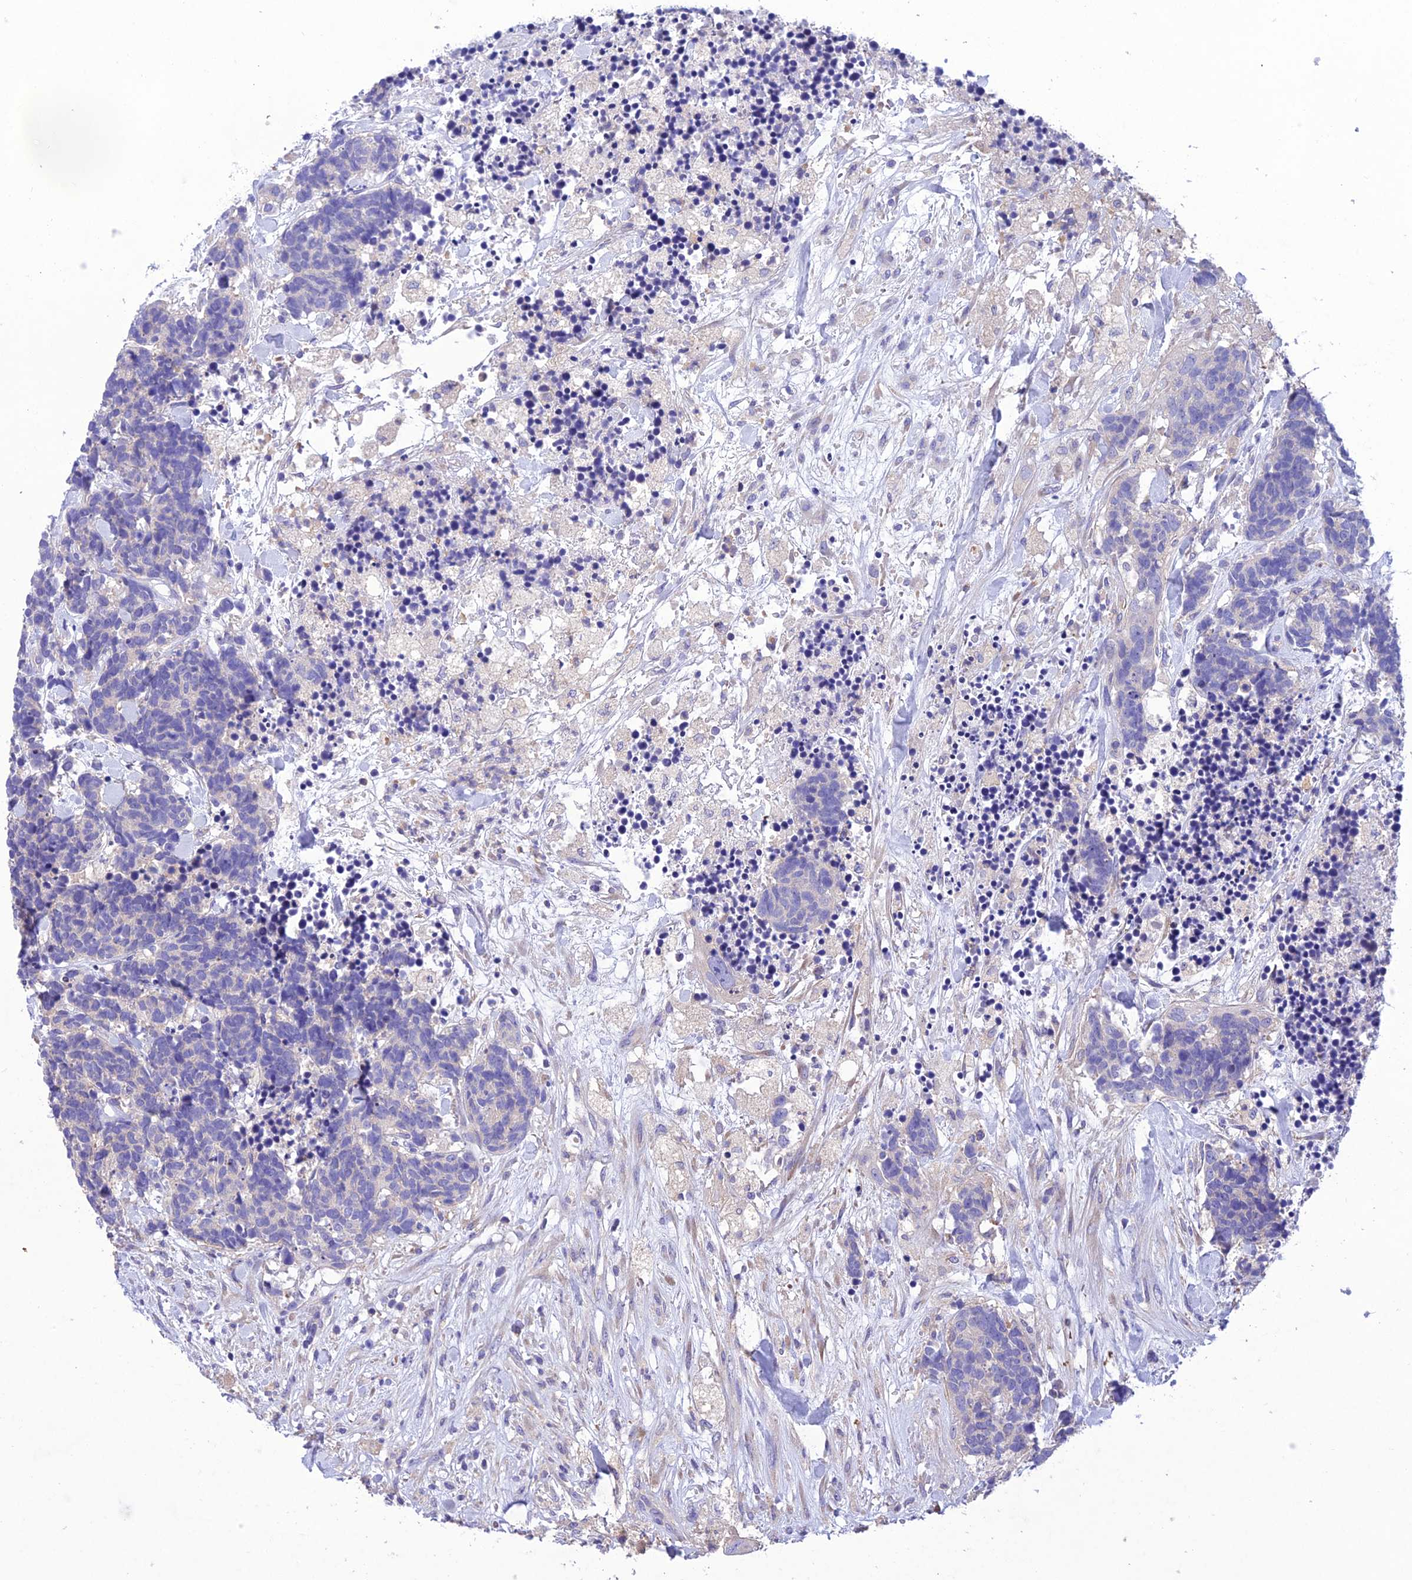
{"staining": {"intensity": "negative", "quantity": "none", "location": "none"}, "tissue": "carcinoid", "cell_type": "Tumor cells", "image_type": "cancer", "snomed": [{"axis": "morphology", "description": "Carcinoma, NOS"}, {"axis": "morphology", "description": "Carcinoid, malignant, NOS"}, {"axis": "topography", "description": "Prostate"}], "caption": "Protein analysis of carcinoid (malignant) displays no significant staining in tumor cells. (Brightfield microscopy of DAB immunohistochemistry (IHC) at high magnification).", "gene": "SNX24", "patient": {"sex": "male", "age": 57}}